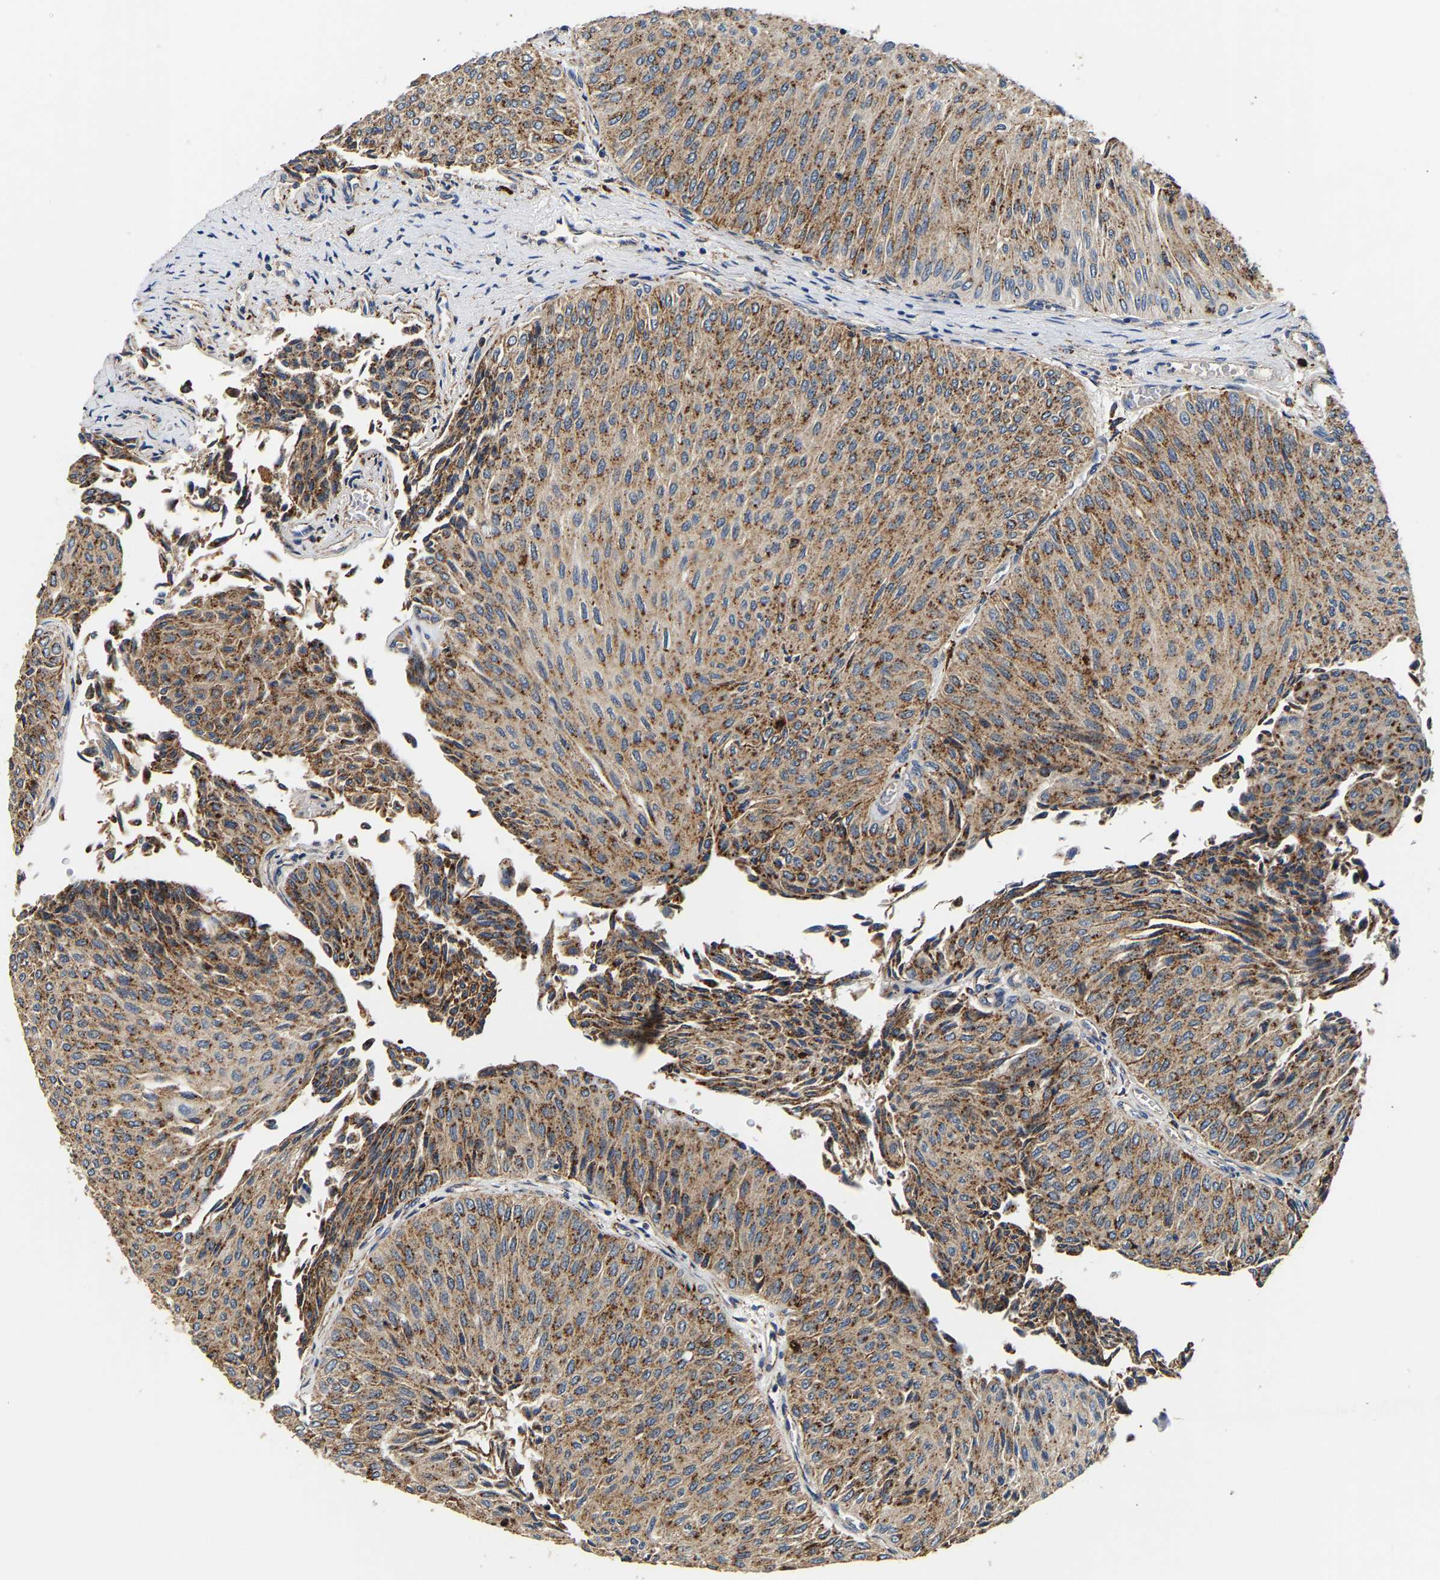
{"staining": {"intensity": "moderate", "quantity": ">75%", "location": "cytoplasmic/membranous"}, "tissue": "urothelial cancer", "cell_type": "Tumor cells", "image_type": "cancer", "snomed": [{"axis": "morphology", "description": "Urothelial carcinoma, Low grade"}, {"axis": "topography", "description": "Urinary bladder"}], "caption": "Urothelial carcinoma (low-grade) tissue demonstrates moderate cytoplasmic/membranous positivity in about >75% of tumor cells, visualized by immunohistochemistry.", "gene": "SMU1", "patient": {"sex": "male", "age": 78}}